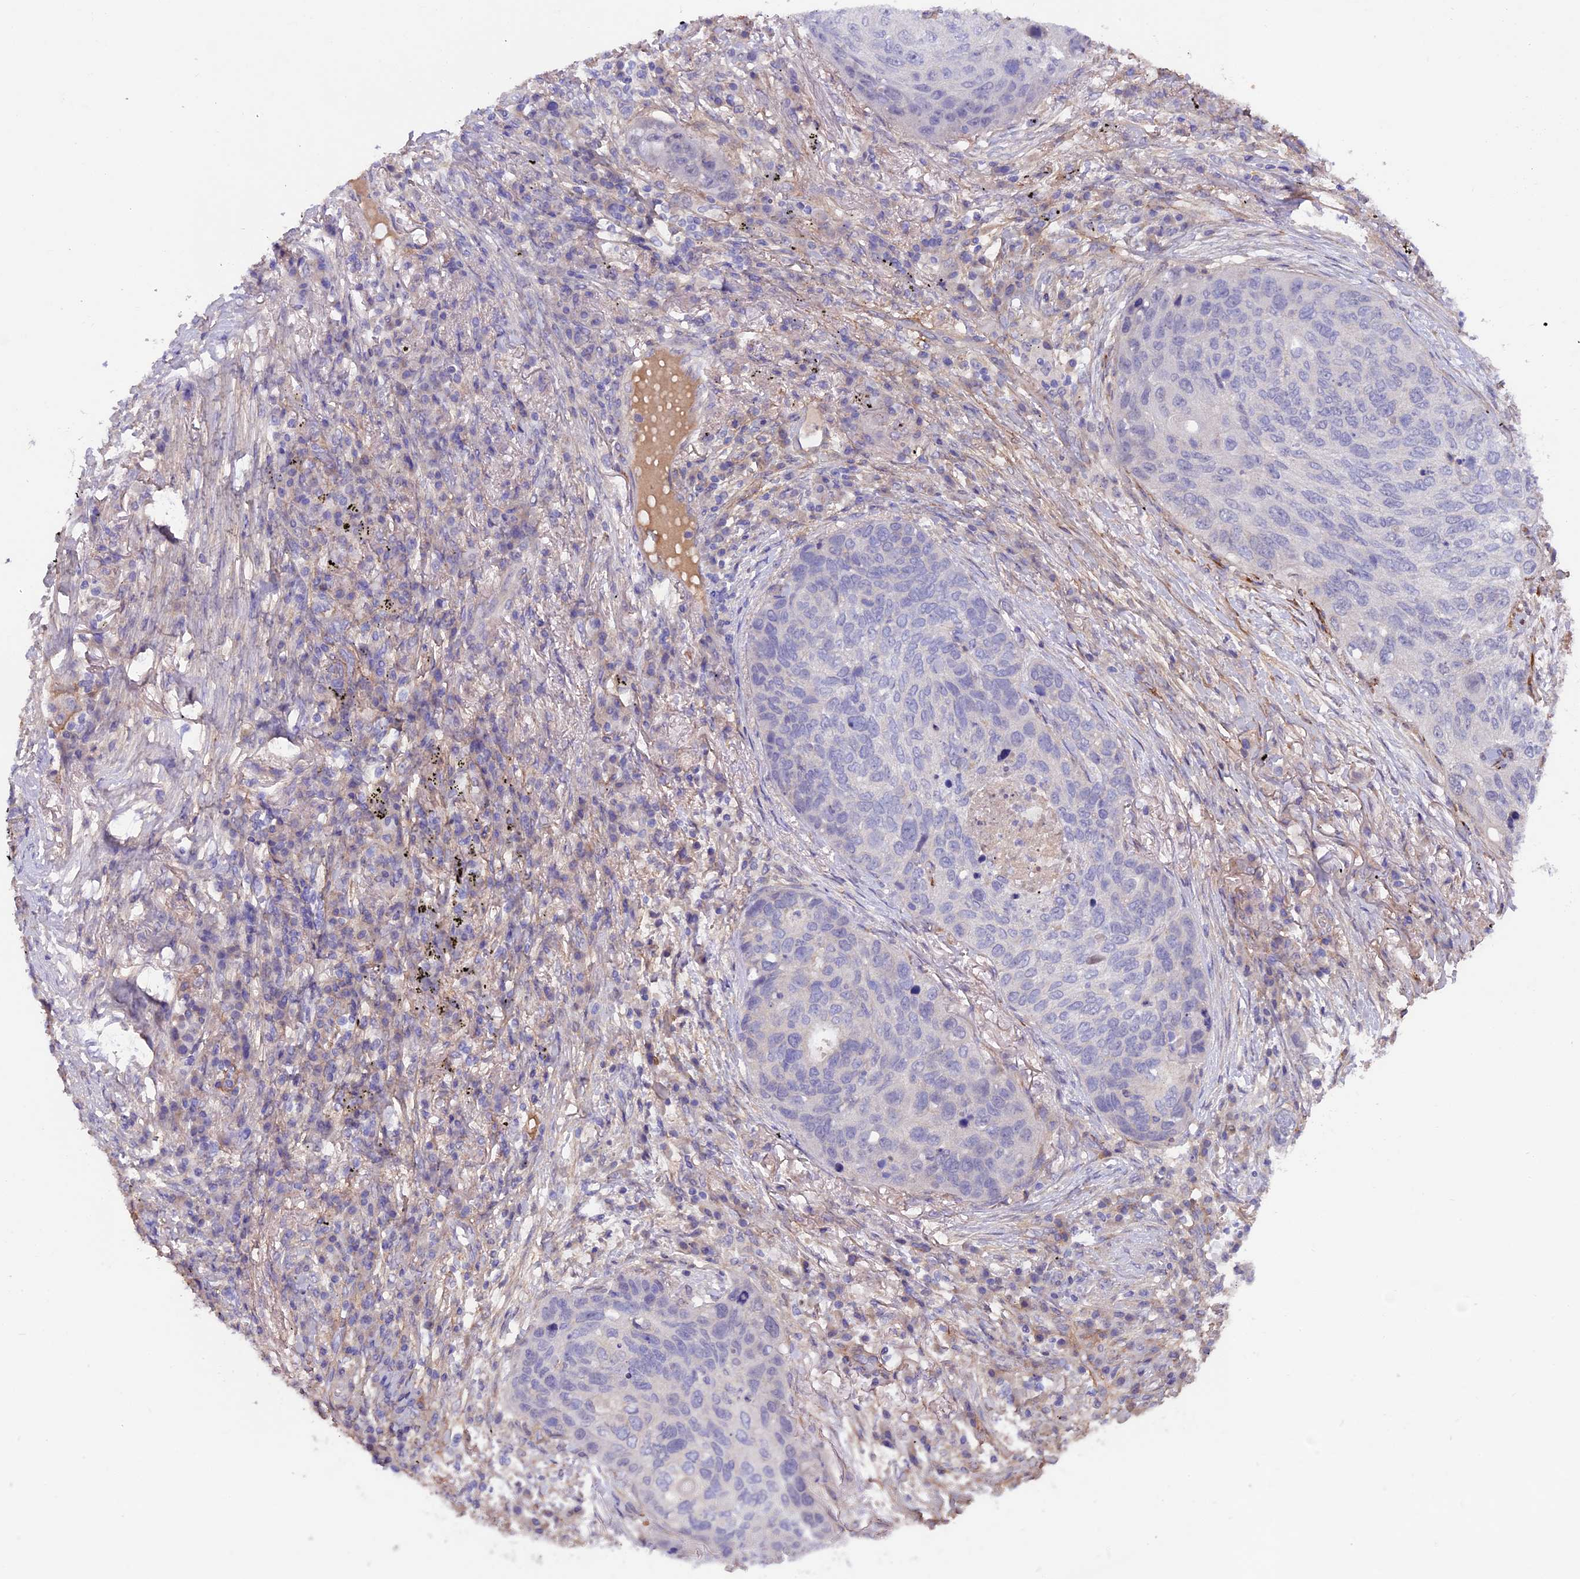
{"staining": {"intensity": "negative", "quantity": "none", "location": "none"}, "tissue": "lung cancer", "cell_type": "Tumor cells", "image_type": "cancer", "snomed": [{"axis": "morphology", "description": "Squamous cell carcinoma, NOS"}, {"axis": "topography", "description": "Lung"}], "caption": "IHC histopathology image of neoplastic tissue: lung squamous cell carcinoma stained with DAB (3,3'-diaminobenzidine) exhibits no significant protein positivity in tumor cells. Nuclei are stained in blue.", "gene": "COL4A3", "patient": {"sex": "female", "age": 63}}